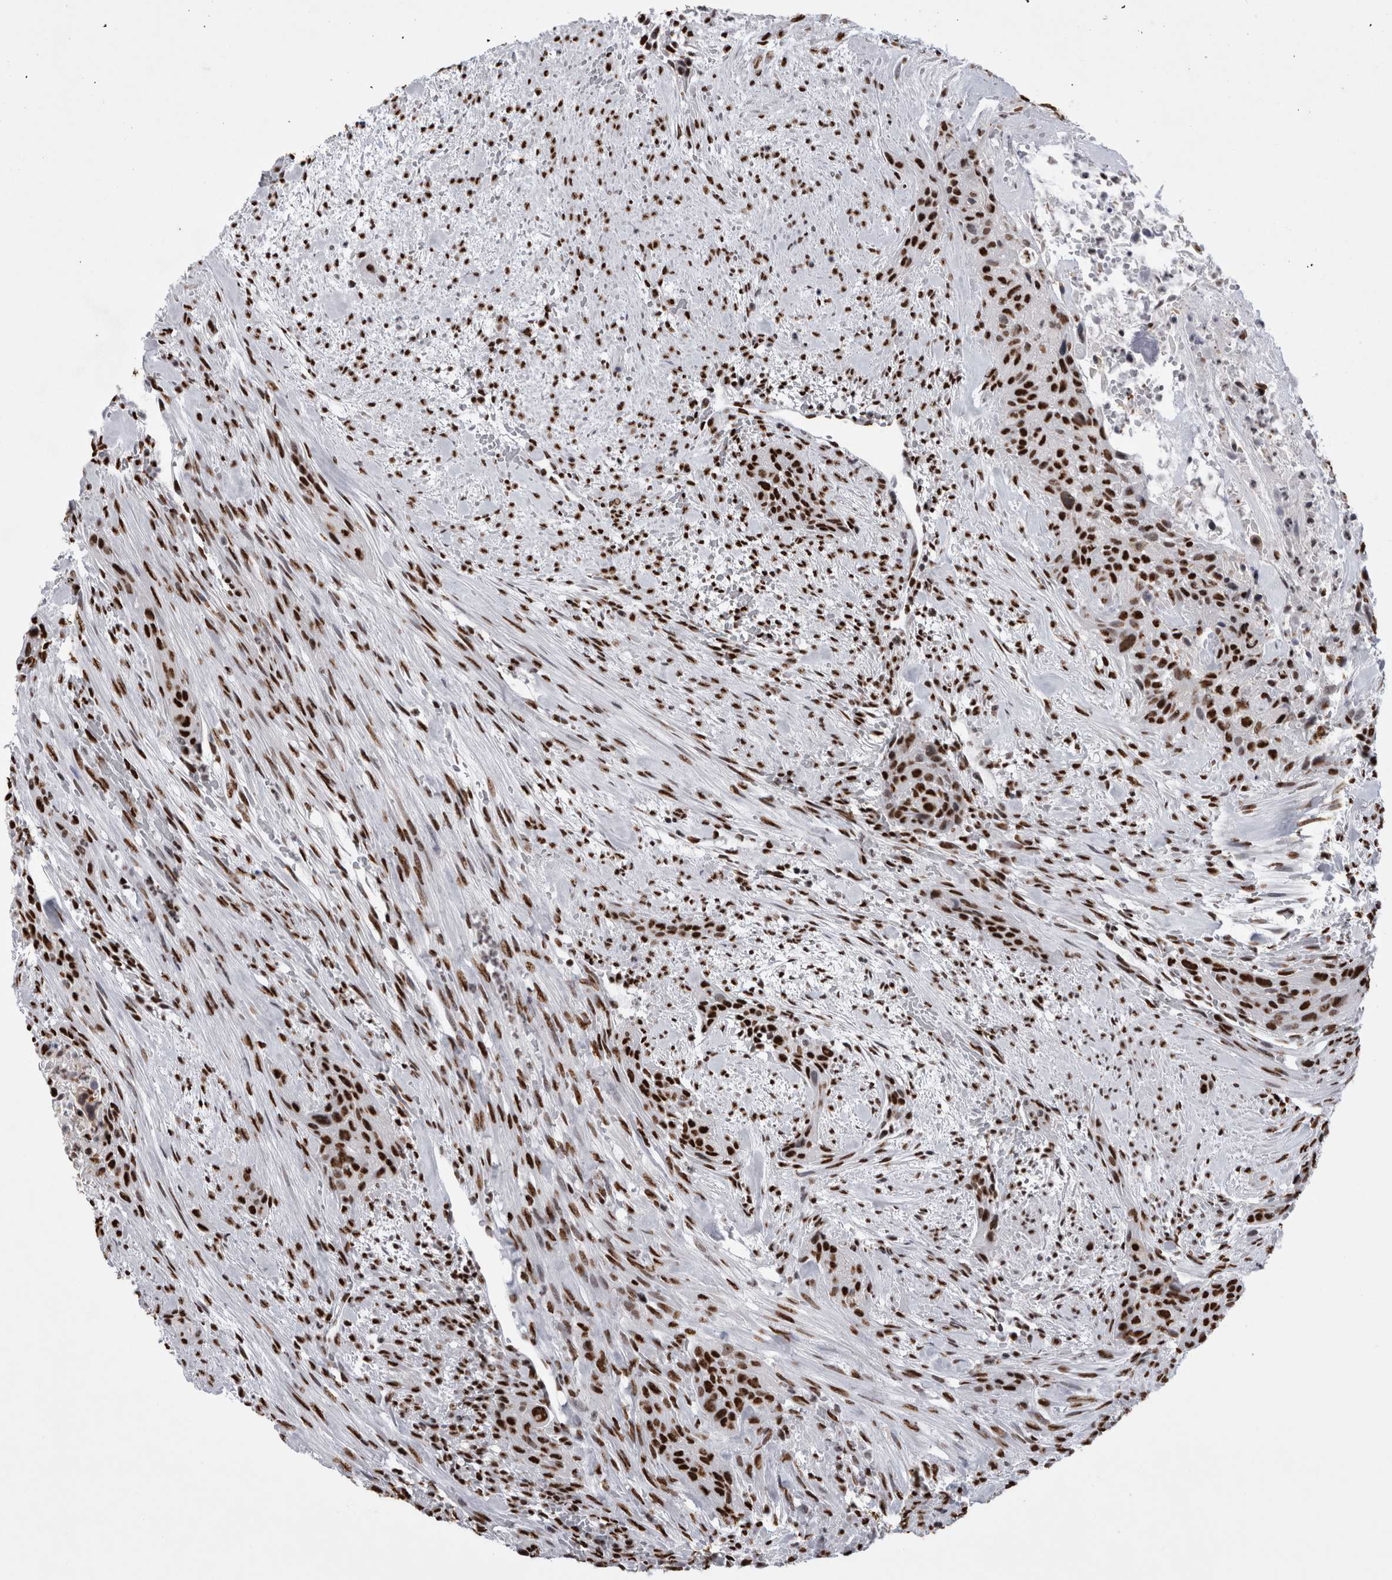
{"staining": {"intensity": "strong", "quantity": ">75%", "location": "nuclear"}, "tissue": "urothelial cancer", "cell_type": "Tumor cells", "image_type": "cancer", "snomed": [{"axis": "morphology", "description": "Urothelial carcinoma, High grade"}, {"axis": "topography", "description": "Urinary bladder"}], "caption": "IHC image of urothelial cancer stained for a protein (brown), which exhibits high levels of strong nuclear staining in about >75% of tumor cells.", "gene": "ALPK3", "patient": {"sex": "male", "age": 35}}